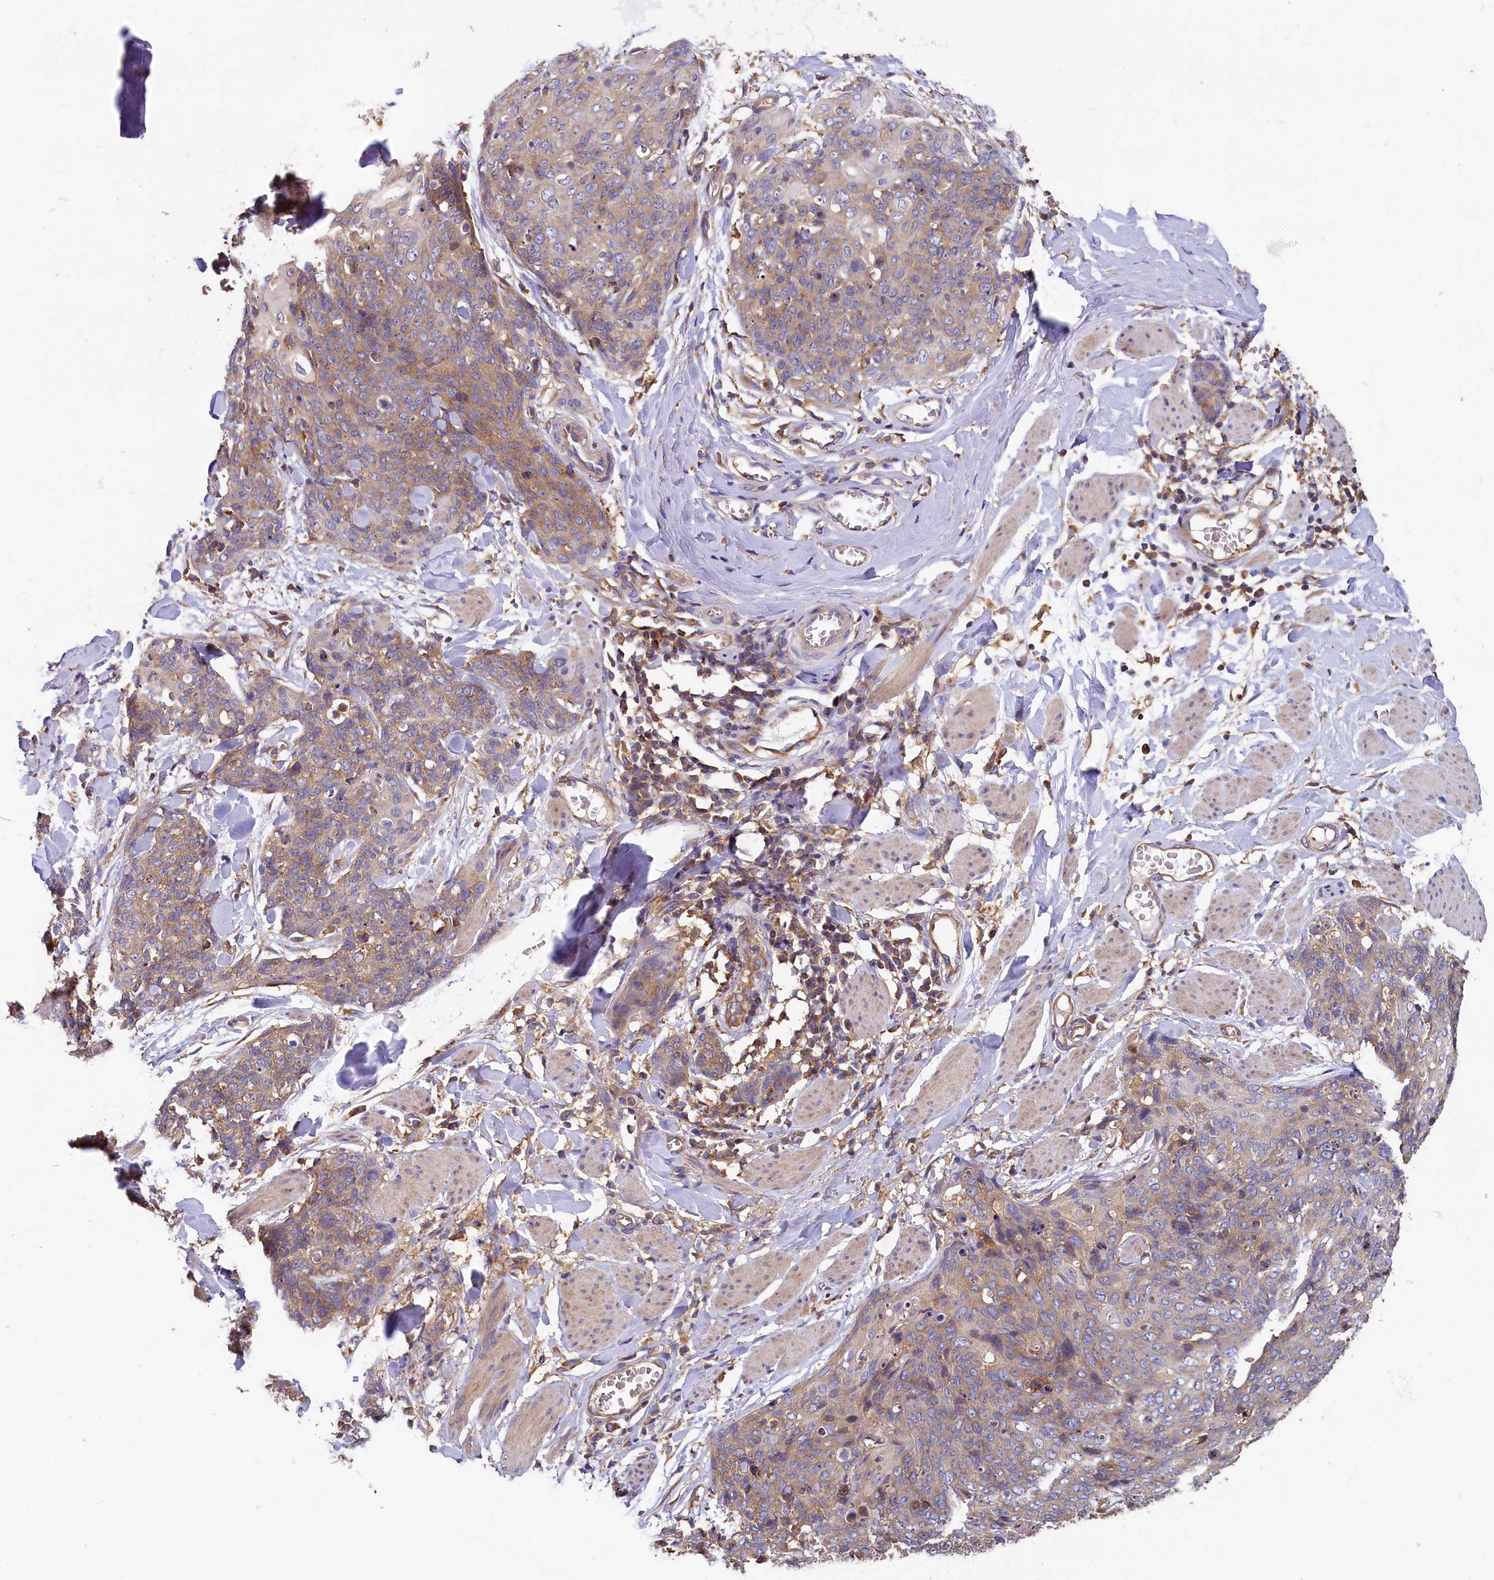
{"staining": {"intensity": "weak", "quantity": ">75%", "location": "cytoplasmic/membranous"}, "tissue": "skin cancer", "cell_type": "Tumor cells", "image_type": "cancer", "snomed": [{"axis": "morphology", "description": "Squamous cell carcinoma, NOS"}, {"axis": "topography", "description": "Skin"}, {"axis": "topography", "description": "Vulva"}], "caption": "Tumor cells demonstrate weak cytoplasmic/membranous expression in approximately >75% of cells in skin cancer (squamous cell carcinoma).", "gene": "PPIP5K1", "patient": {"sex": "female", "age": 85}}